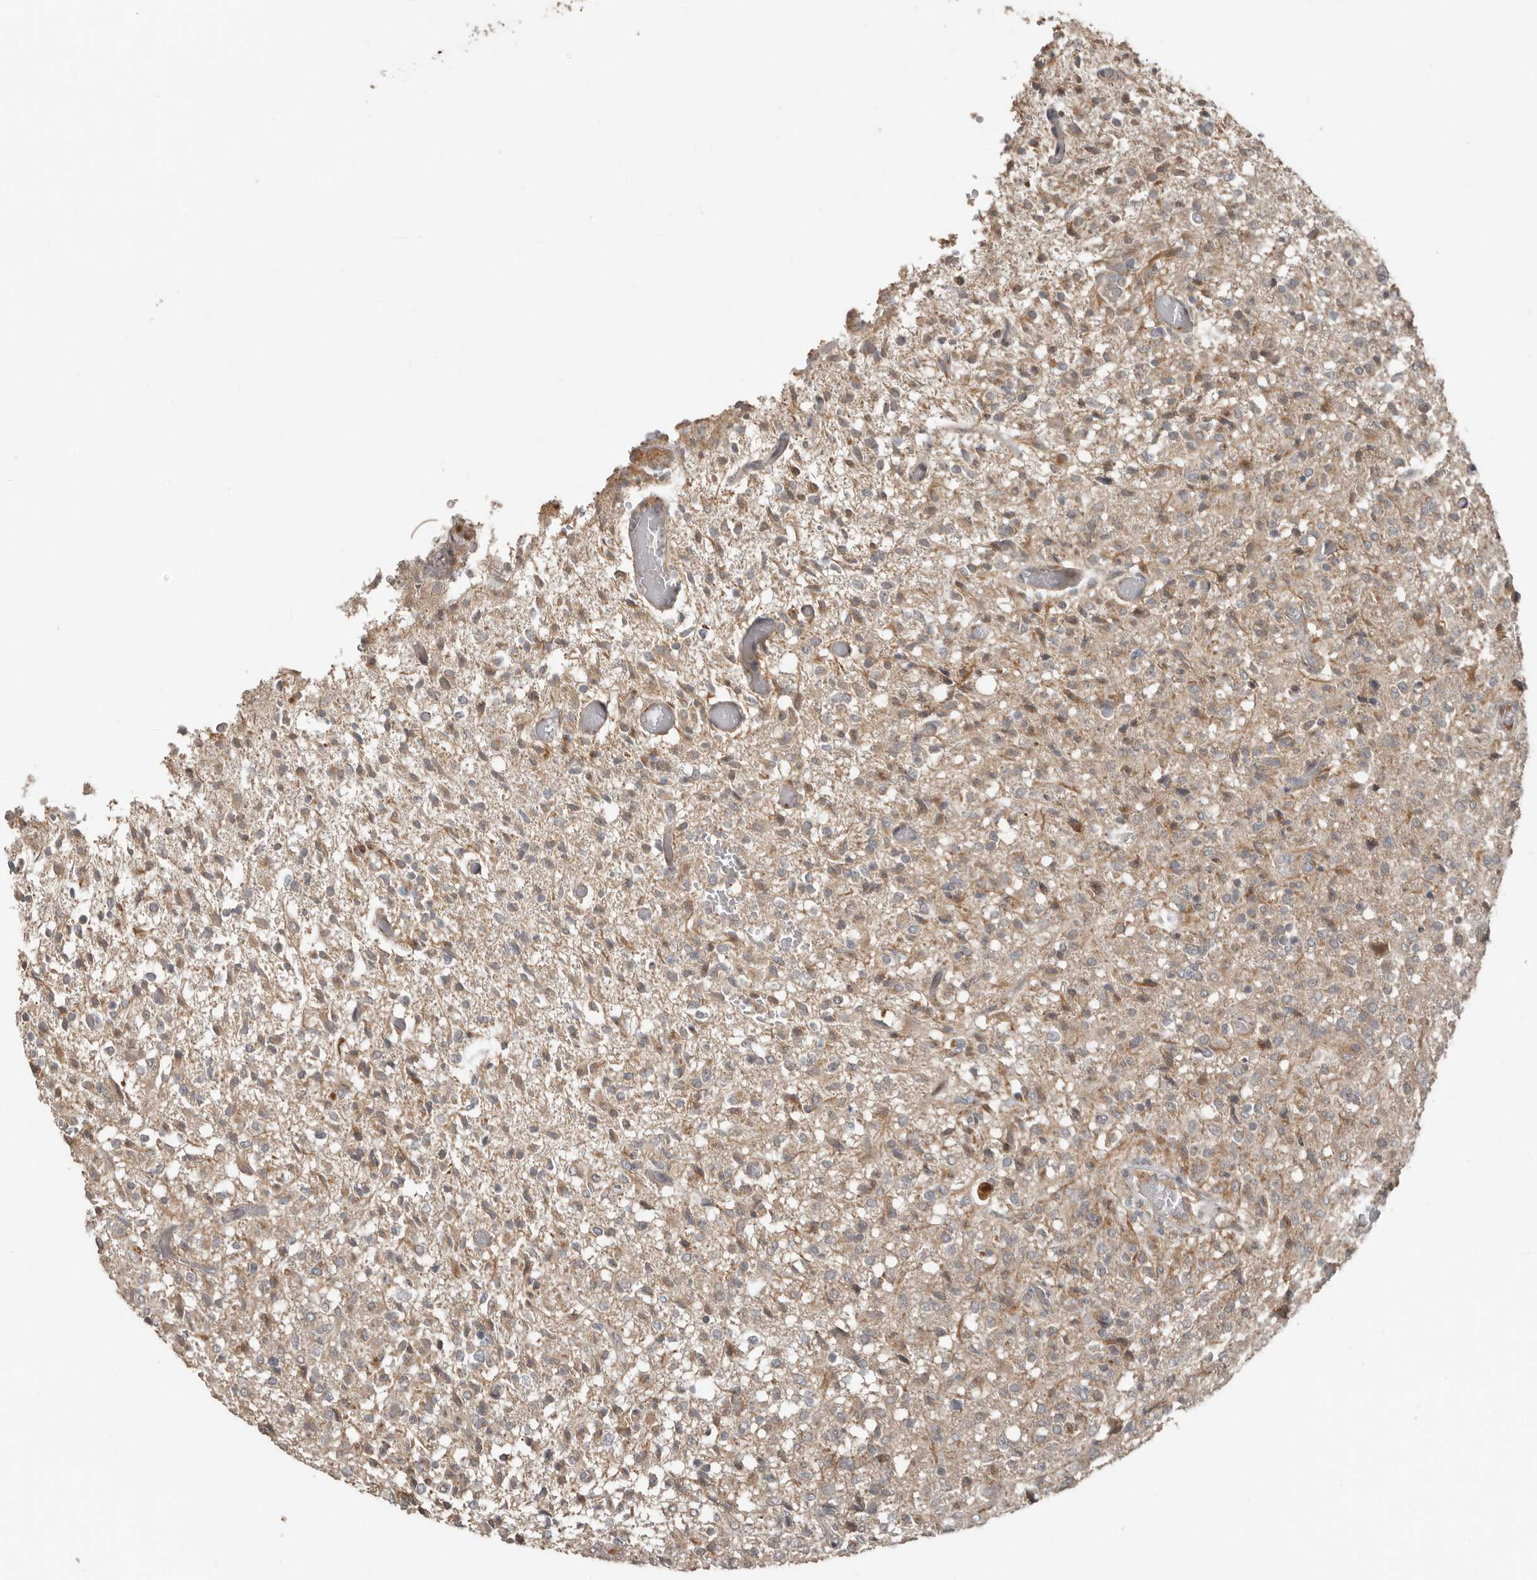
{"staining": {"intensity": "weak", "quantity": ">75%", "location": "cytoplasmic/membranous"}, "tissue": "glioma", "cell_type": "Tumor cells", "image_type": "cancer", "snomed": [{"axis": "morphology", "description": "Glioma, malignant, High grade"}, {"axis": "topography", "description": "Brain"}], "caption": "Weak cytoplasmic/membranous staining is appreciated in approximately >75% of tumor cells in glioma.", "gene": "SLC6A7", "patient": {"sex": "female", "age": 57}}